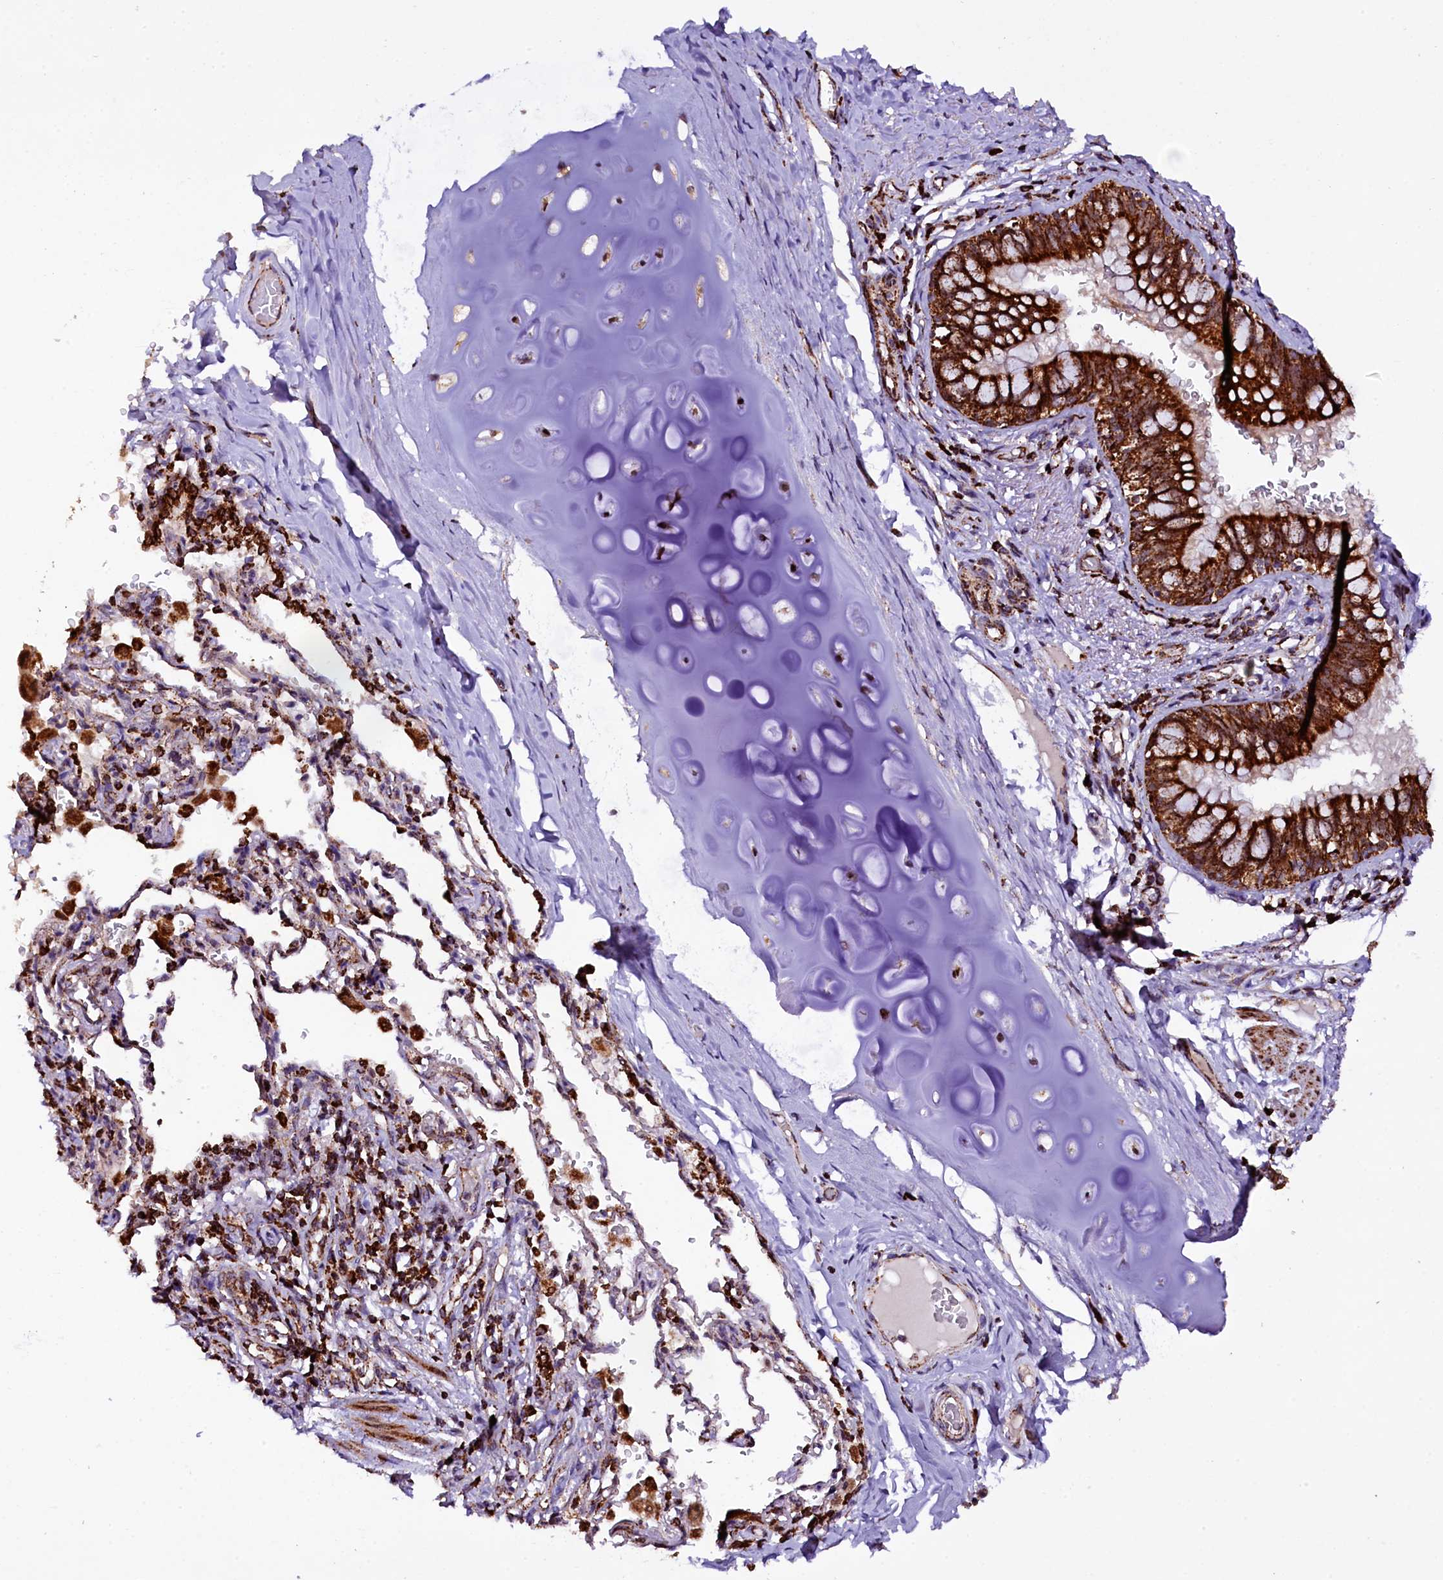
{"staining": {"intensity": "strong", "quantity": ">75%", "location": "cytoplasmic/membranous"}, "tissue": "bronchus", "cell_type": "Respiratory epithelial cells", "image_type": "normal", "snomed": [{"axis": "morphology", "description": "Normal tissue, NOS"}, {"axis": "topography", "description": "Cartilage tissue"}, {"axis": "topography", "description": "Bronchus"}], "caption": "Strong cytoplasmic/membranous expression is present in approximately >75% of respiratory epithelial cells in benign bronchus.", "gene": "KLC2", "patient": {"sex": "female", "age": 36}}